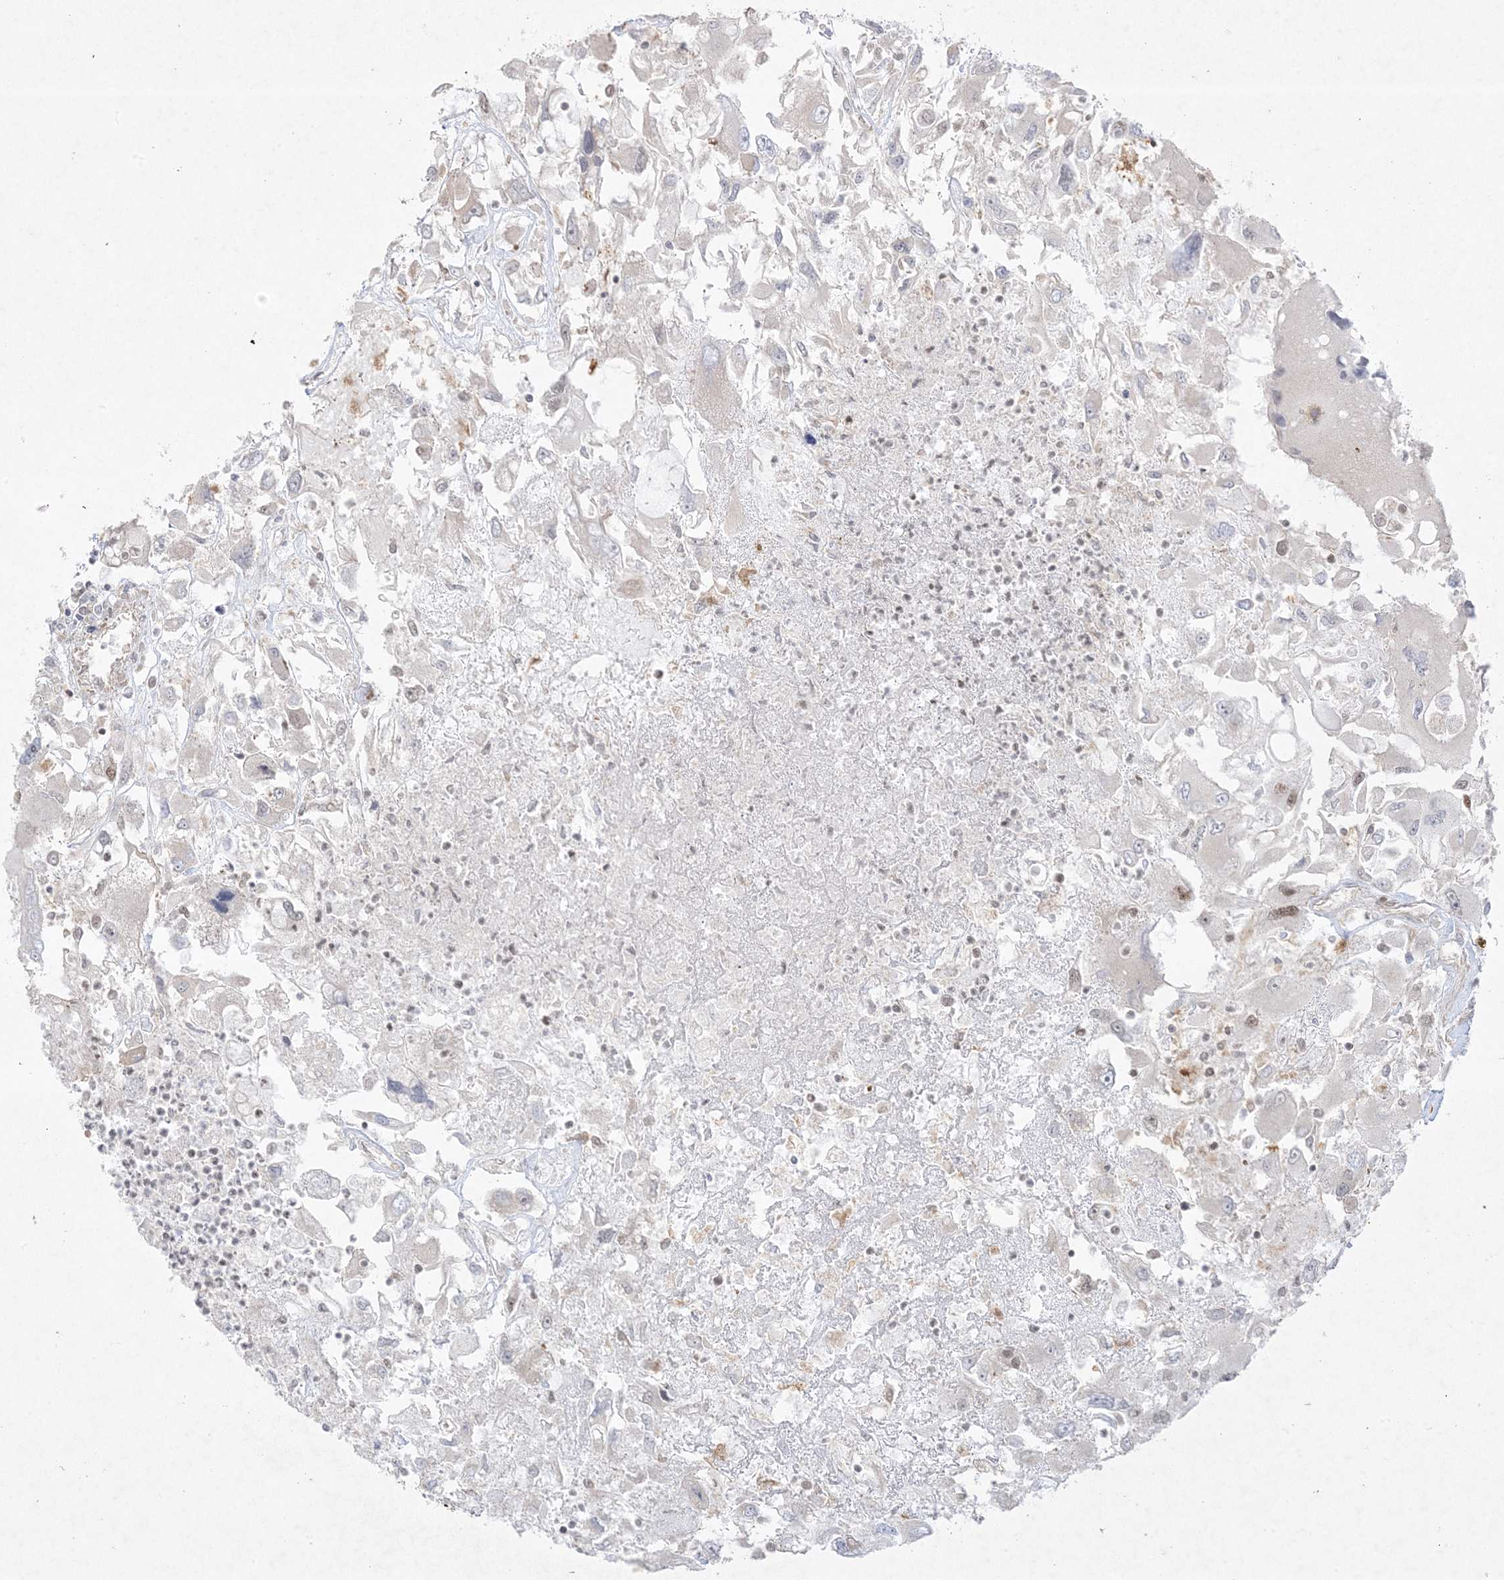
{"staining": {"intensity": "weak", "quantity": "<25%", "location": "nuclear"}, "tissue": "renal cancer", "cell_type": "Tumor cells", "image_type": "cancer", "snomed": [{"axis": "morphology", "description": "Adenocarcinoma, NOS"}, {"axis": "topography", "description": "Kidney"}], "caption": "IHC photomicrograph of renal cancer stained for a protein (brown), which reveals no expression in tumor cells.", "gene": "PTK6", "patient": {"sex": "female", "age": 52}}